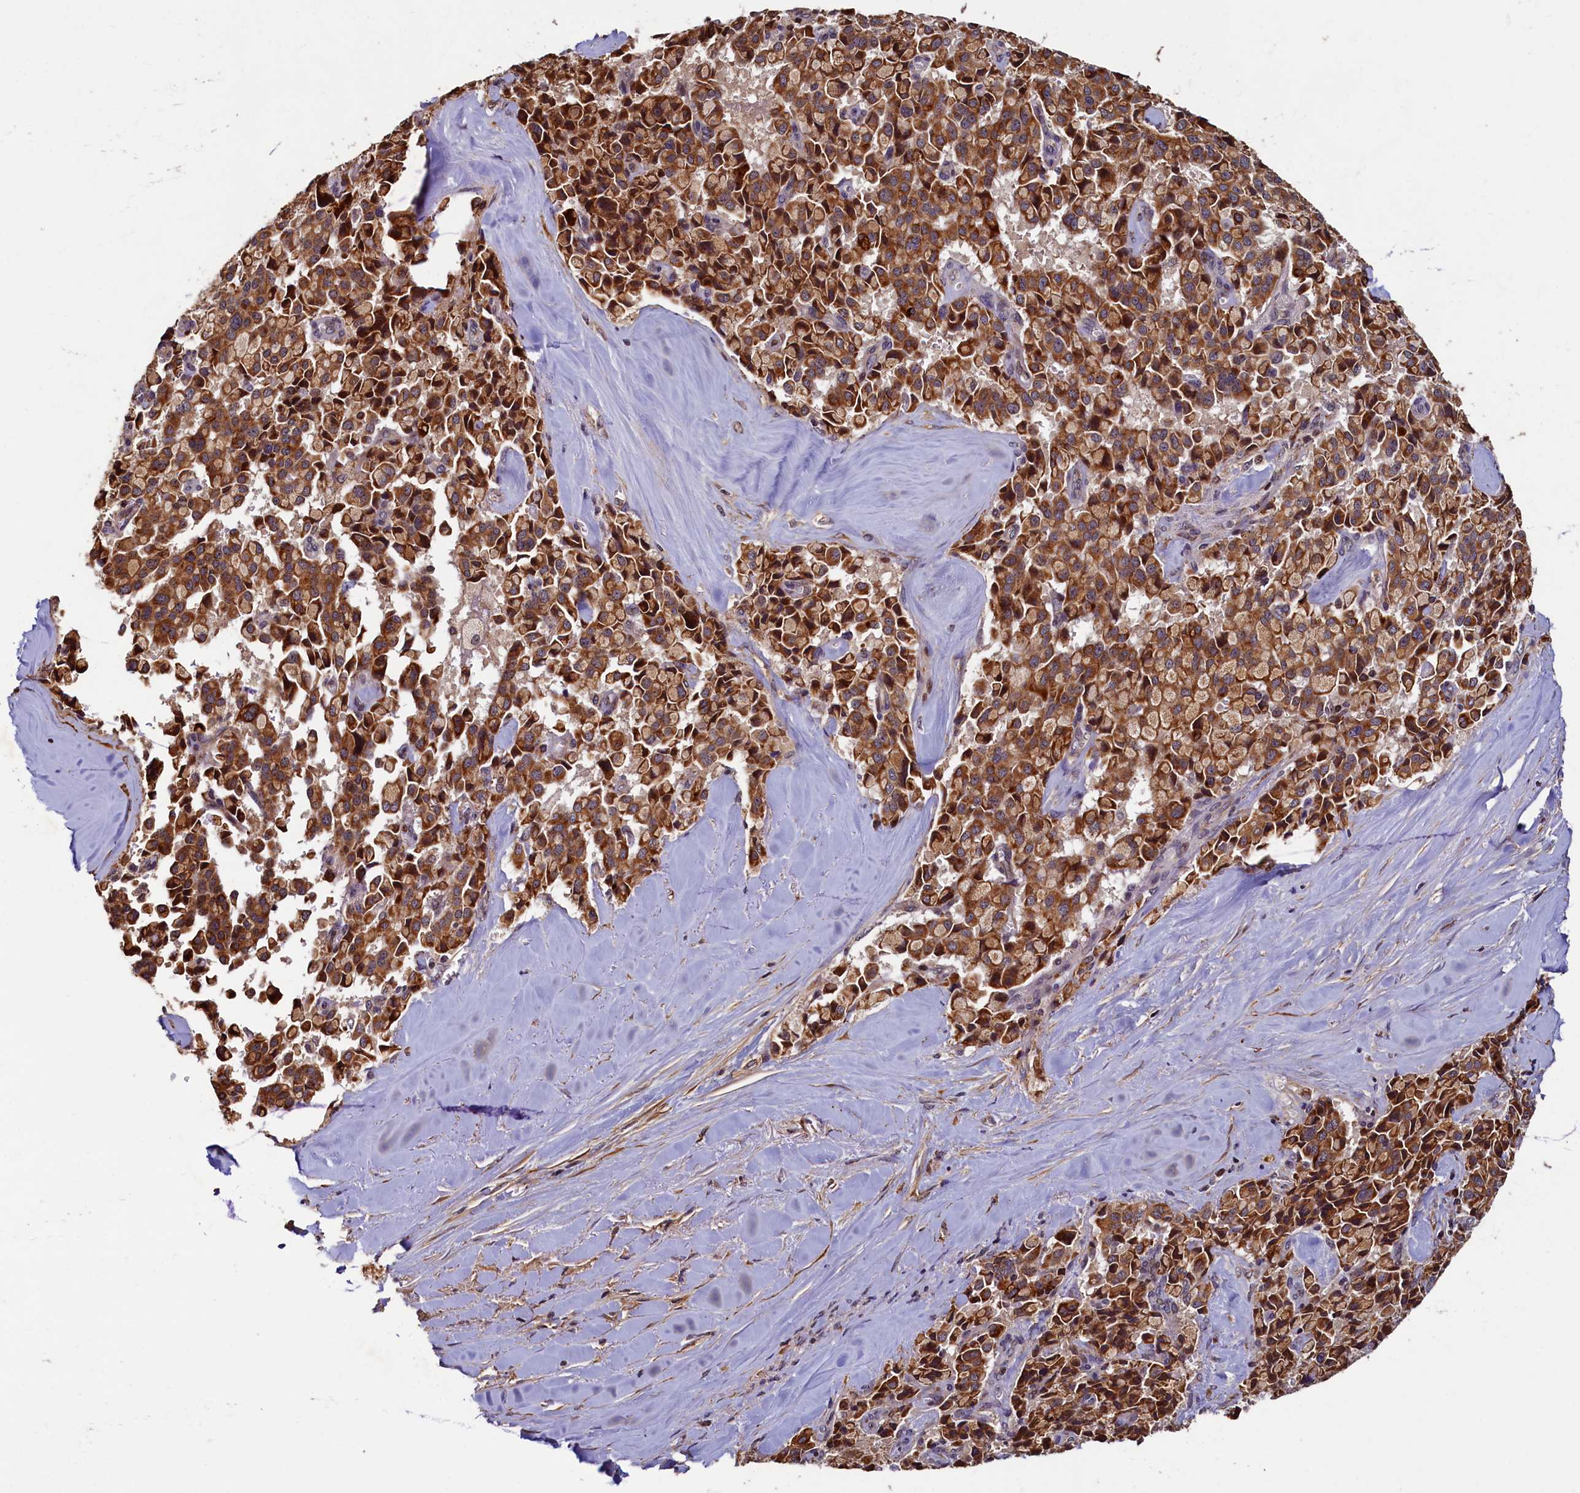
{"staining": {"intensity": "moderate", "quantity": ">75%", "location": "cytoplasmic/membranous"}, "tissue": "pancreatic cancer", "cell_type": "Tumor cells", "image_type": "cancer", "snomed": [{"axis": "morphology", "description": "Adenocarcinoma, NOS"}, {"axis": "topography", "description": "Pancreas"}], "caption": "A micrograph showing moderate cytoplasmic/membranous expression in about >75% of tumor cells in pancreatic adenocarcinoma, as visualized by brown immunohistochemical staining.", "gene": "NCKAP5L", "patient": {"sex": "male", "age": 65}}